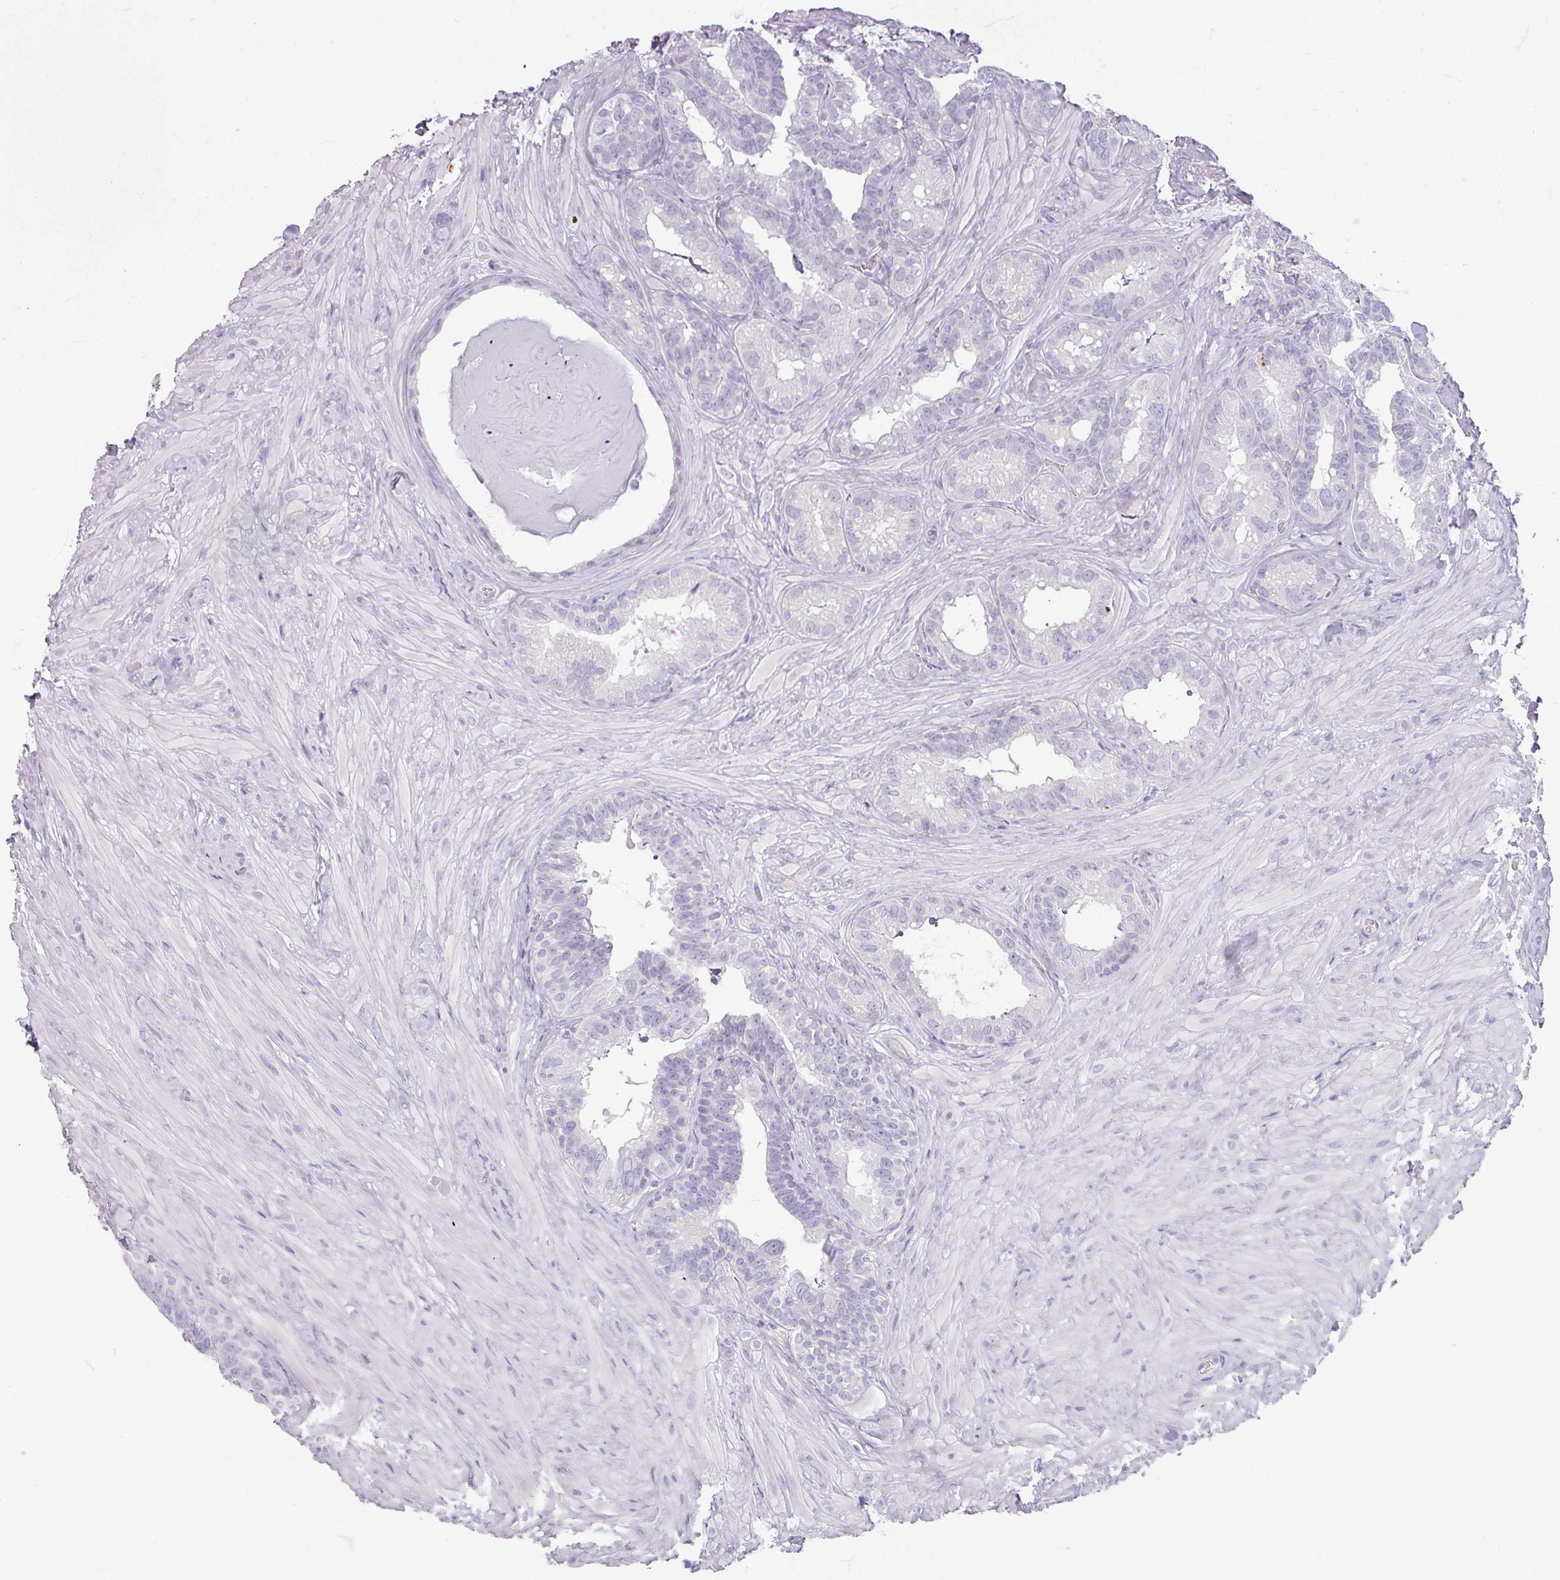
{"staining": {"intensity": "negative", "quantity": "none", "location": "none"}, "tissue": "seminal vesicle", "cell_type": "Glandular cells", "image_type": "normal", "snomed": [{"axis": "morphology", "description": "Normal tissue, NOS"}, {"axis": "topography", "description": "Seminal veicle"}], "caption": "The histopathology image reveals no staining of glandular cells in benign seminal vesicle.", "gene": "SLC27A5", "patient": {"sex": "male", "age": 60}}